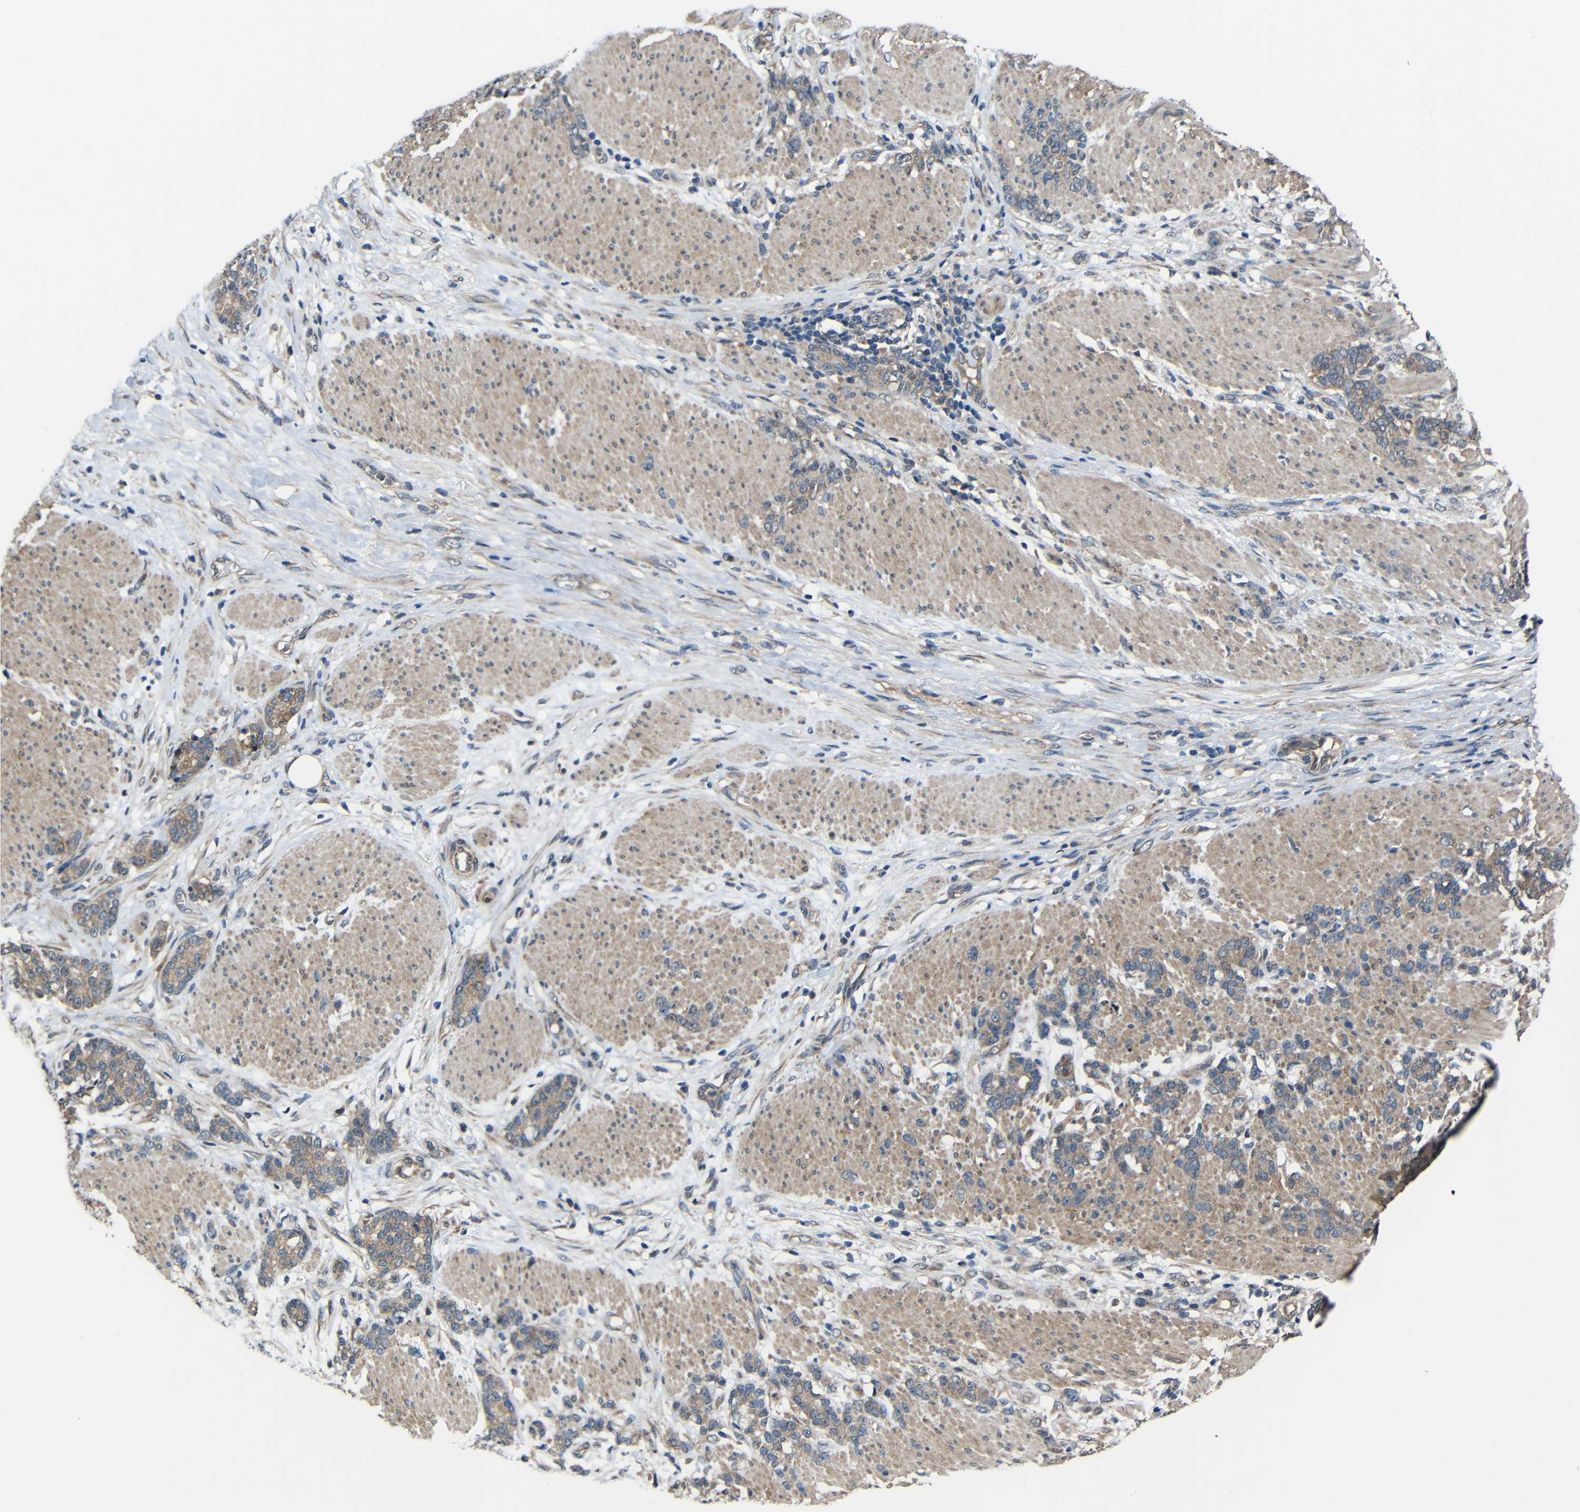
{"staining": {"intensity": "moderate", "quantity": ">75%", "location": "cytoplasmic/membranous"}, "tissue": "stomach cancer", "cell_type": "Tumor cells", "image_type": "cancer", "snomed": [{"axis": "morphology", "description": "Adenocarcinoma, NOS"}, {"axis": "topography", "description": "Stomach, lower"}], "caption": "Immunohistochemistry (IHC) micrograph of neoplastic tissue: stomach cancer stained using immunohistochemistry demonstrates medium levels of moderate protein expression localized specifically in the cytoplasmic/membranous of tumor cells, appearing as a cytoplasmic/membranous brown color.", "gene": "CHST9", "patient": {"sex": "male", "age": 88}}